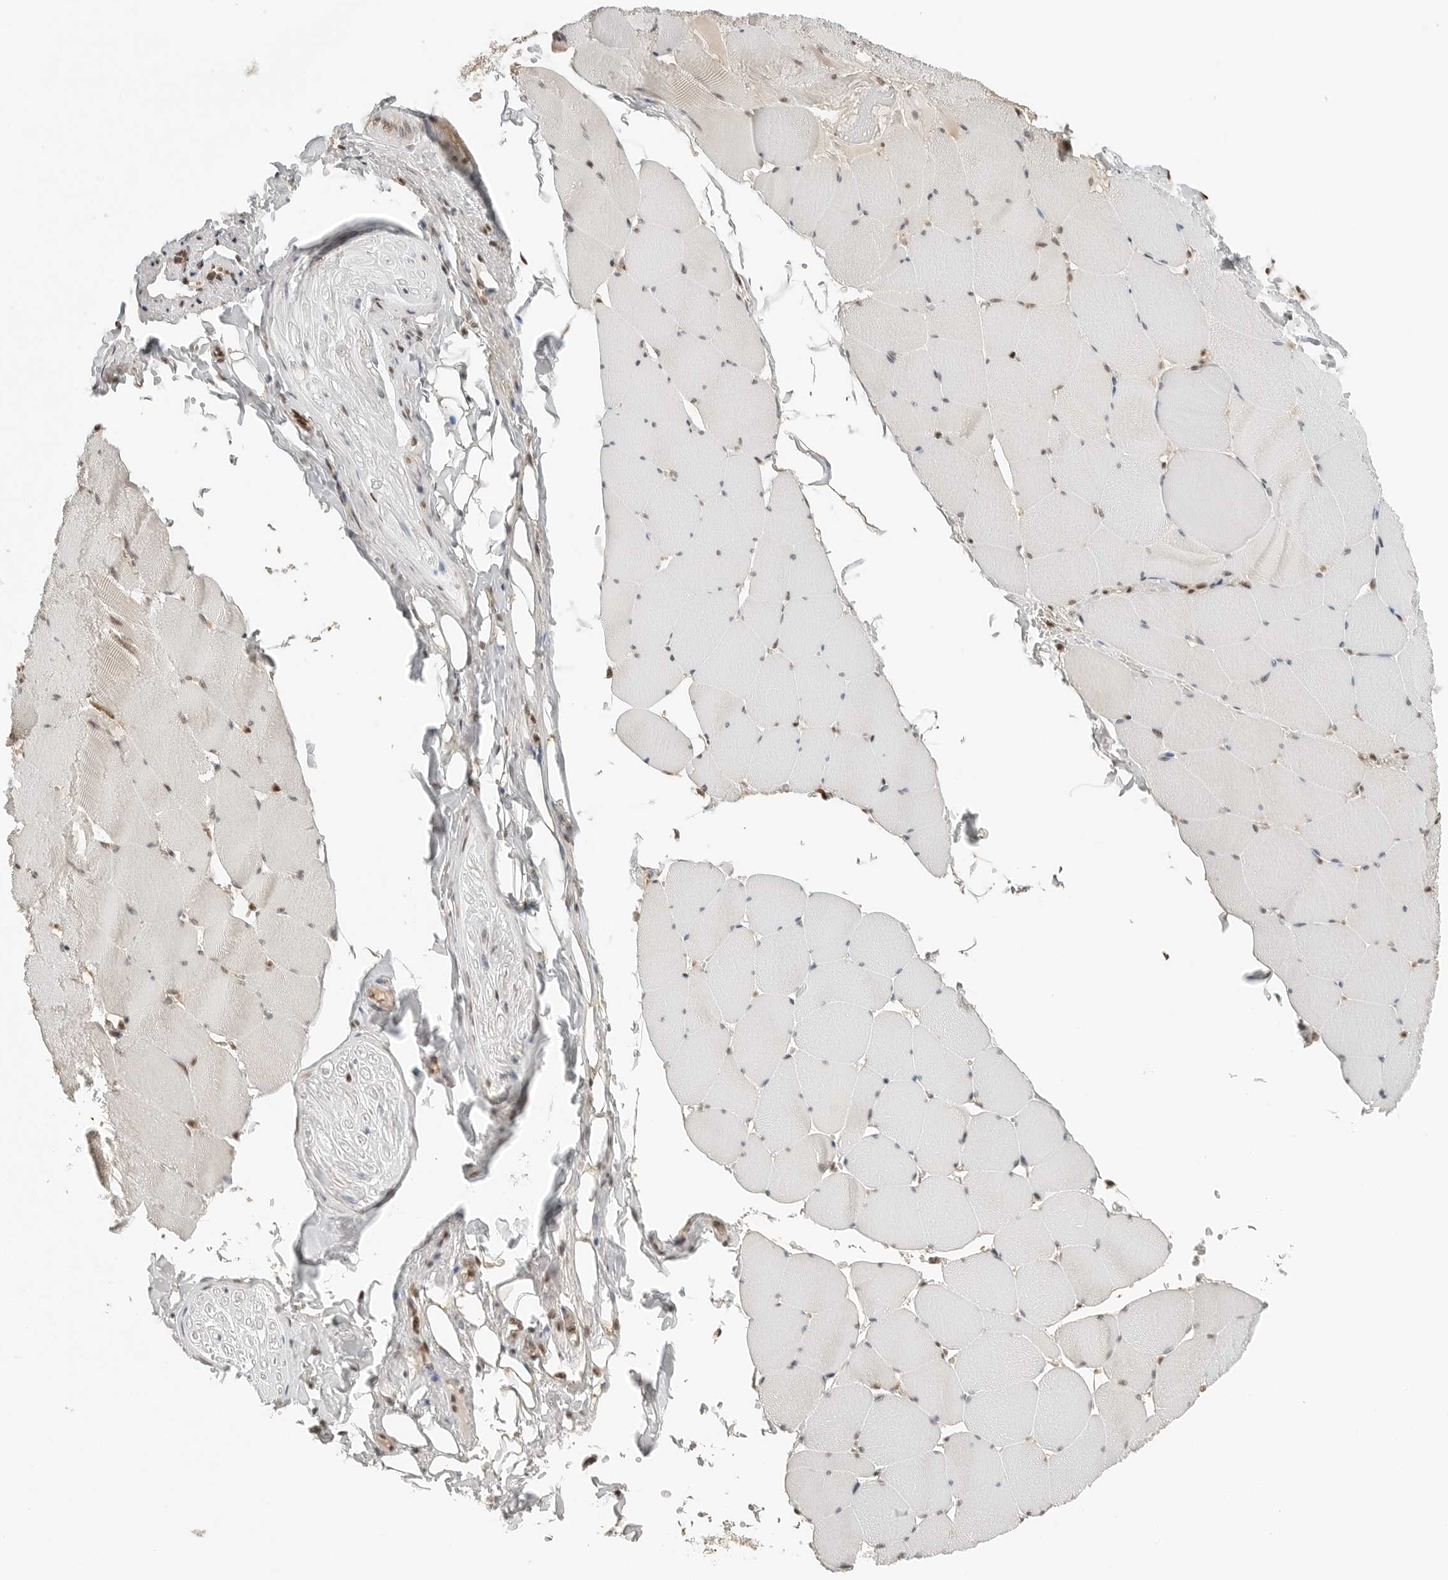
{"staining": {"intensity": "negative", "quantity": "none", "location": "none"}, "tissue": "skeletal muscle", "cell_type": "Myocytes", "image_type": "normal", "snomed": [{"axis": "morphology", "description": "Normal tissue, NOS"}, {"axis": "topography", "description": "Skeletal muscle"}], "caption": "Benign skeletal muscle was stained to show a protein in brown. There is no significant expression in myocytes.", "gene": "CRTC2", "patient": {"sex": "male", "age": 62}}